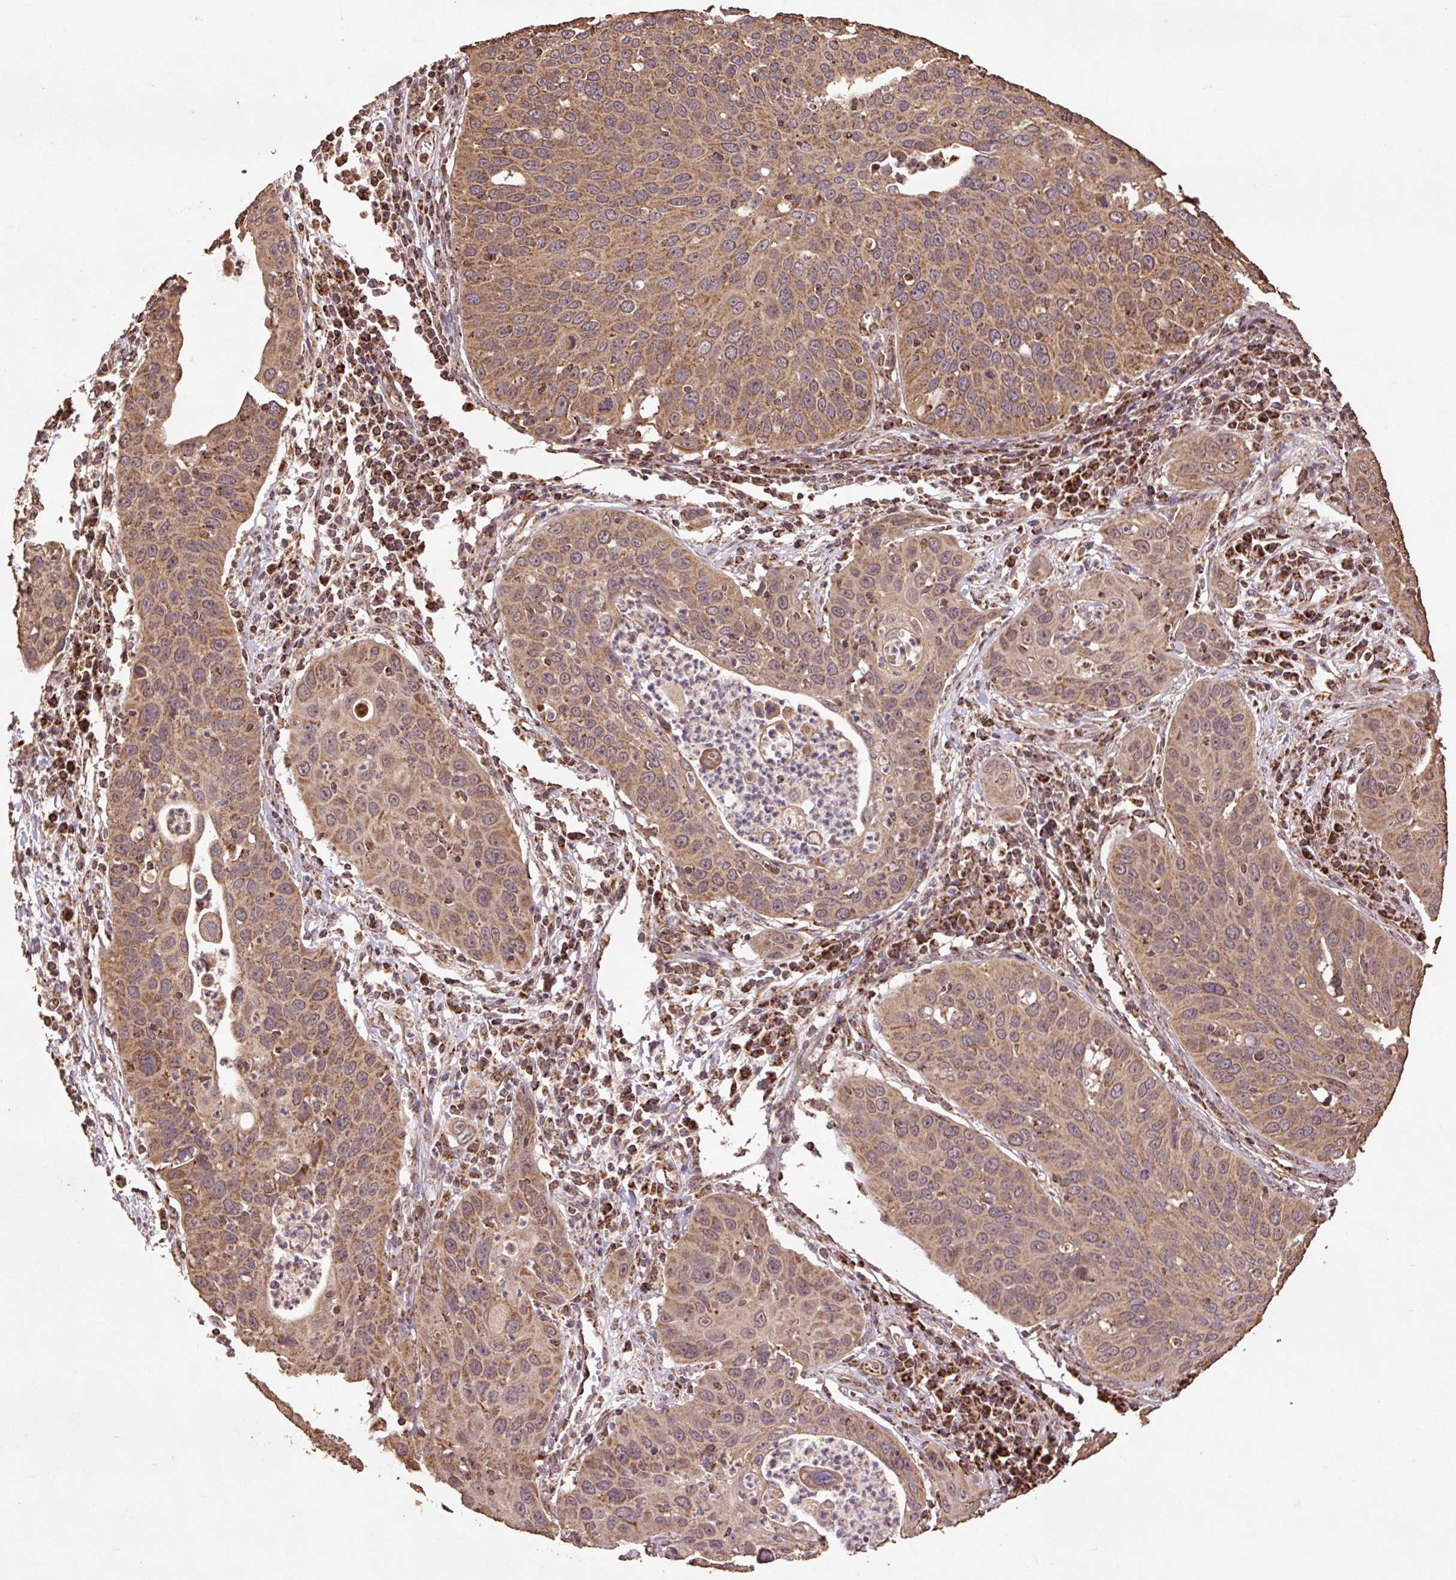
{"staining": {"intensity": "moderate", "quantity": ">75%", "location": "cytoplasmic/membranous"}, "tissue": "cervical cancer", "cell_type": "Tumor cells", "image_type": "cancer", "snomed": [{"axis": "morphology", "description": "Squamous cell carcinoma, NOS"}, {"axis": "topography", "description": "Cervix"}], "caption": "Immunohistochemistry (IHC) (DAB (3,3'-diaminobenzidine)) staining of cervical squamous cell carcinoma reveals moderate cytoplasmic/membranous protein positivity in about >75% of tumor cells.", "gene": "ATP5F1A", "patient": {"sex": "female", "age": 36}}